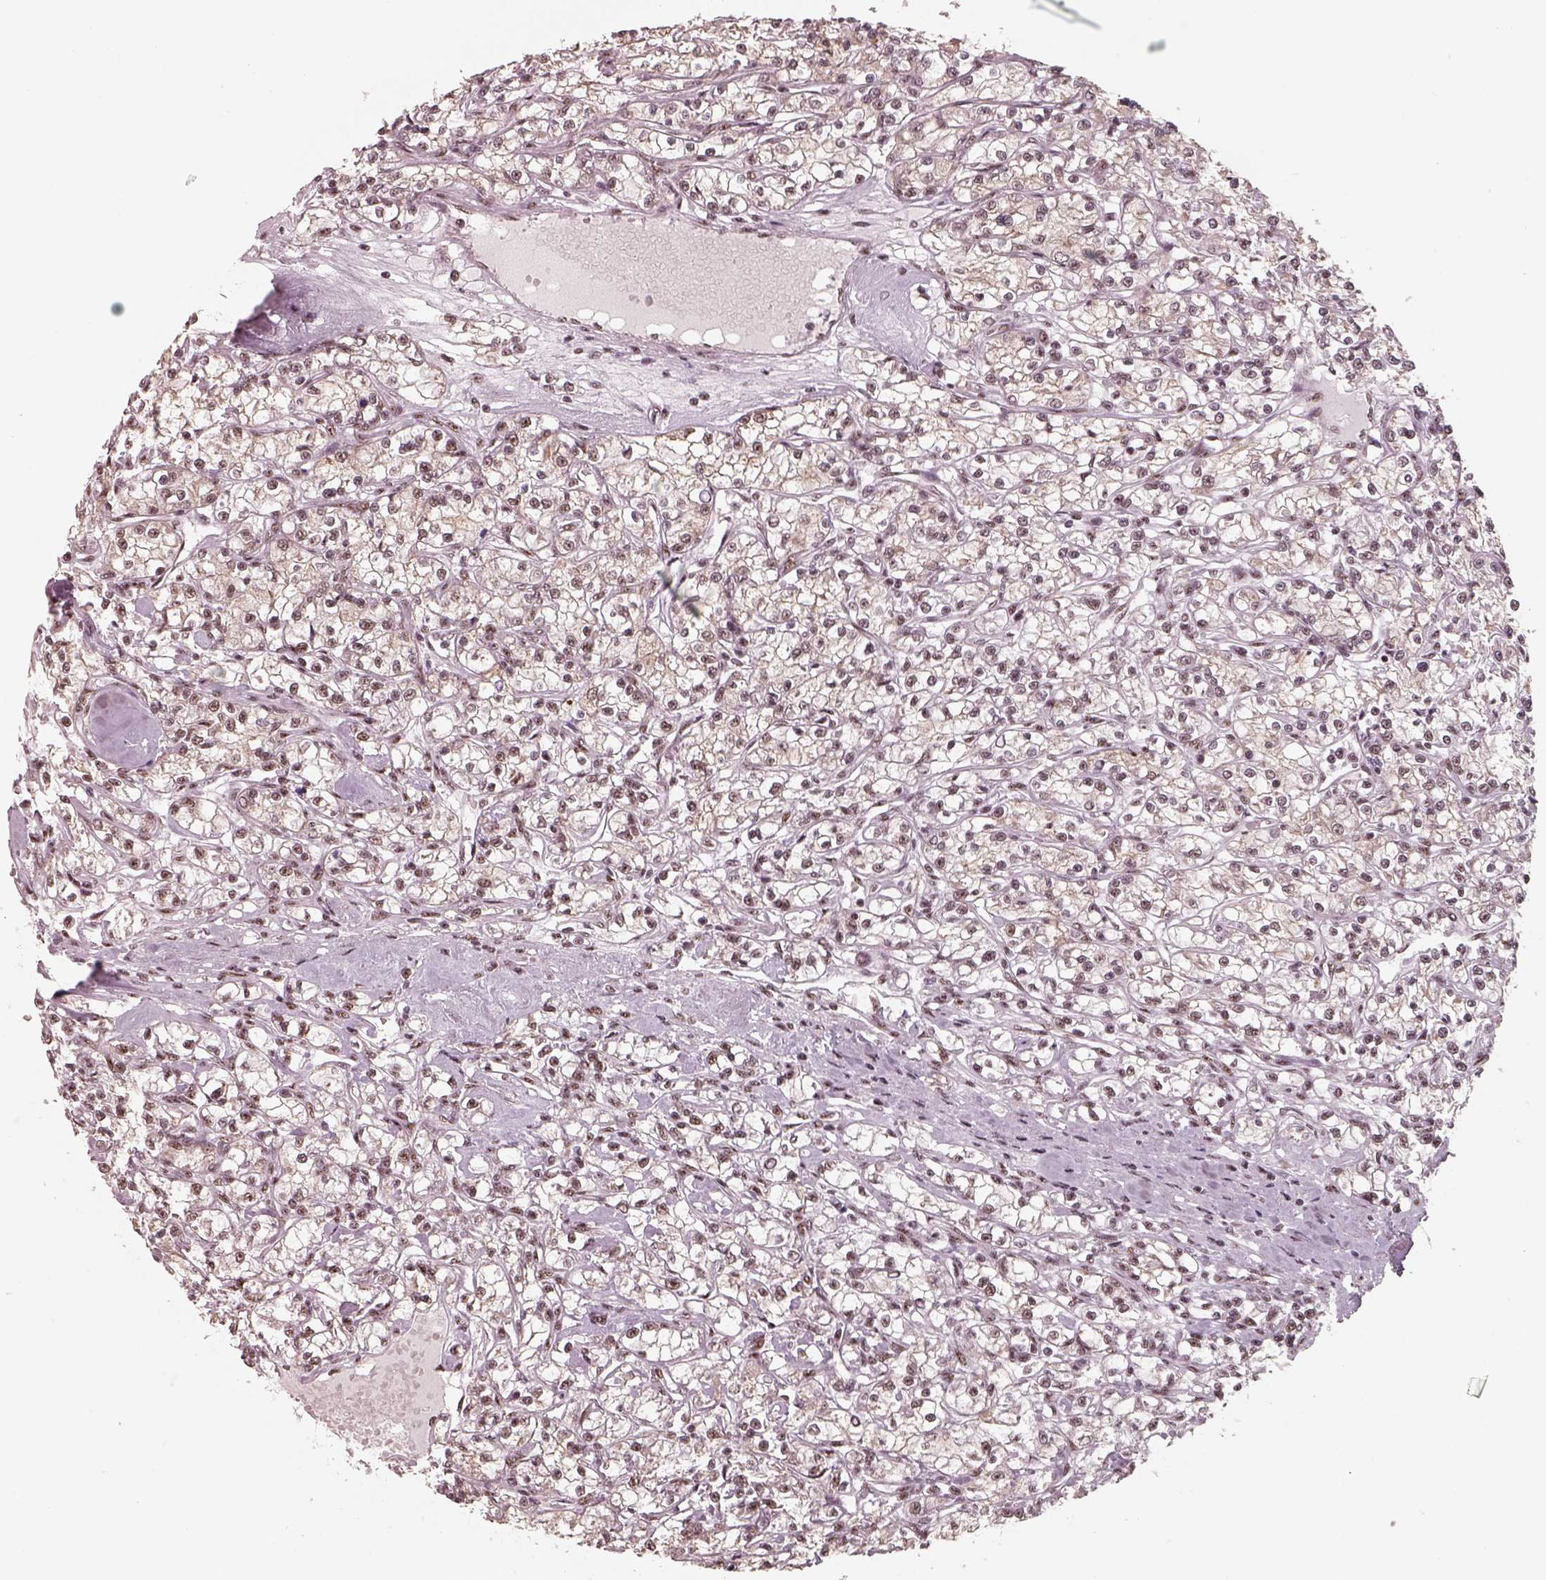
{"staining": {"intensity": "moderate", "quantity": "25%-75%", "location": "nuclear"}, "tissue": "renal cancer", "cell_type": "Tumor cells", "image_type": "cancer", "snomed": [{"axis": "morphology", "description": "Adenocarcinoma, NOS"}, {"axis": "topography", "description": "Kidney"}], "caption": "Protein expression analysis of adenocarcinoma (renal) reveals moderate nuclear staining in about 25%-75% of tumor cells. Immunohistochemistry (ihc) stains the protein of interest in brown and the nuclei are stained blue.", "gene": "ATXN7L3", "patient": {"sex": "female", "age": 59}}